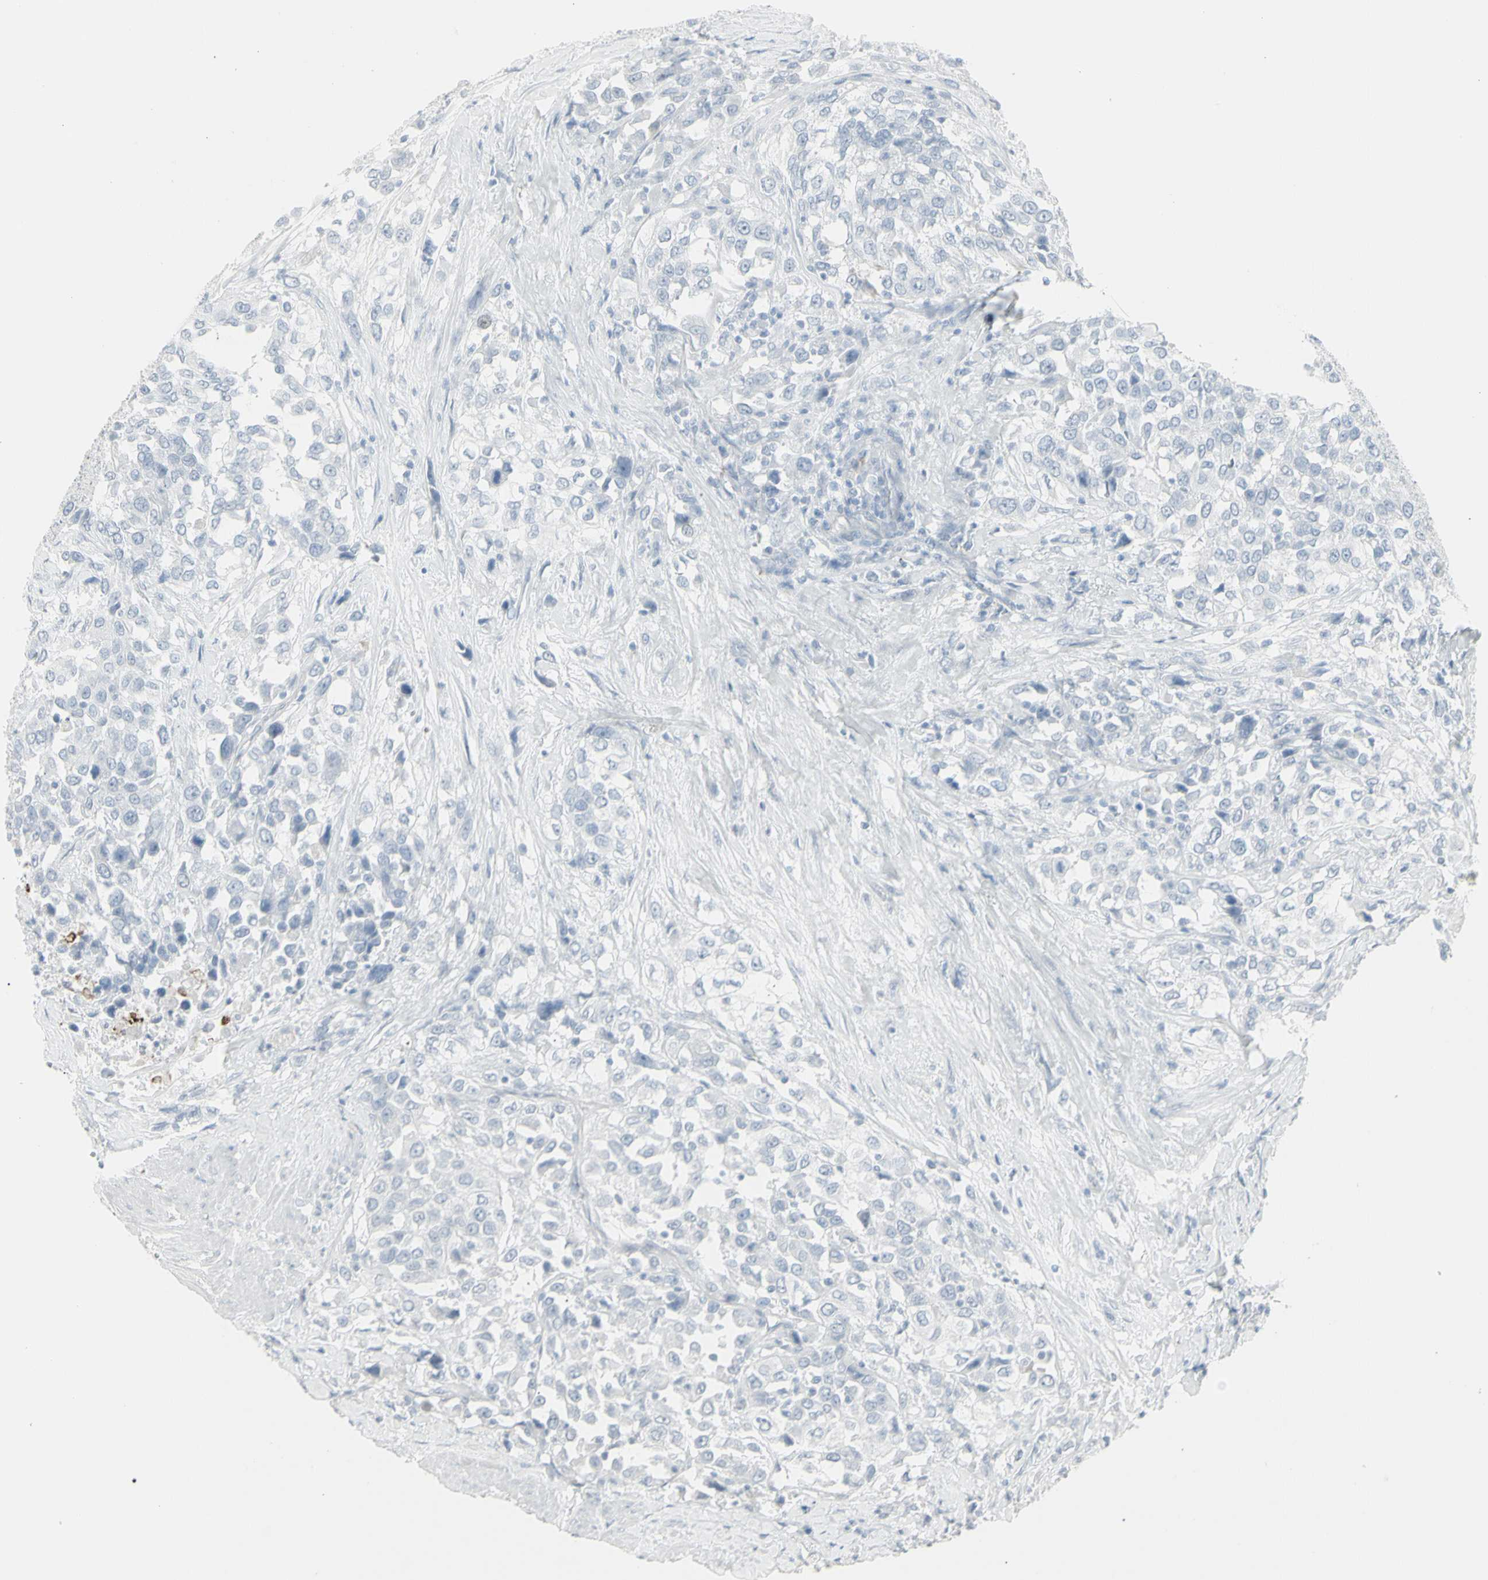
{"staining": {"intensity": "negative", "quantity": "none", "location": "none"}, "tissue": "urothelial cancer", "cell_type": "Tumor cells", "image_type": "cancer", "snomed": [{"axis": "morphology", "description": "Urothelial carcinoma, High grade"}, {"axis": "topography", "description": "Urinary bladder"}], "caption": "Human urothelial carcinoma (high-grade) stained for a protein using IHC demonstrates no positivity in tumor cells.", "gene": "YBX2", "patient": {"sex": "female", "age": 80}}